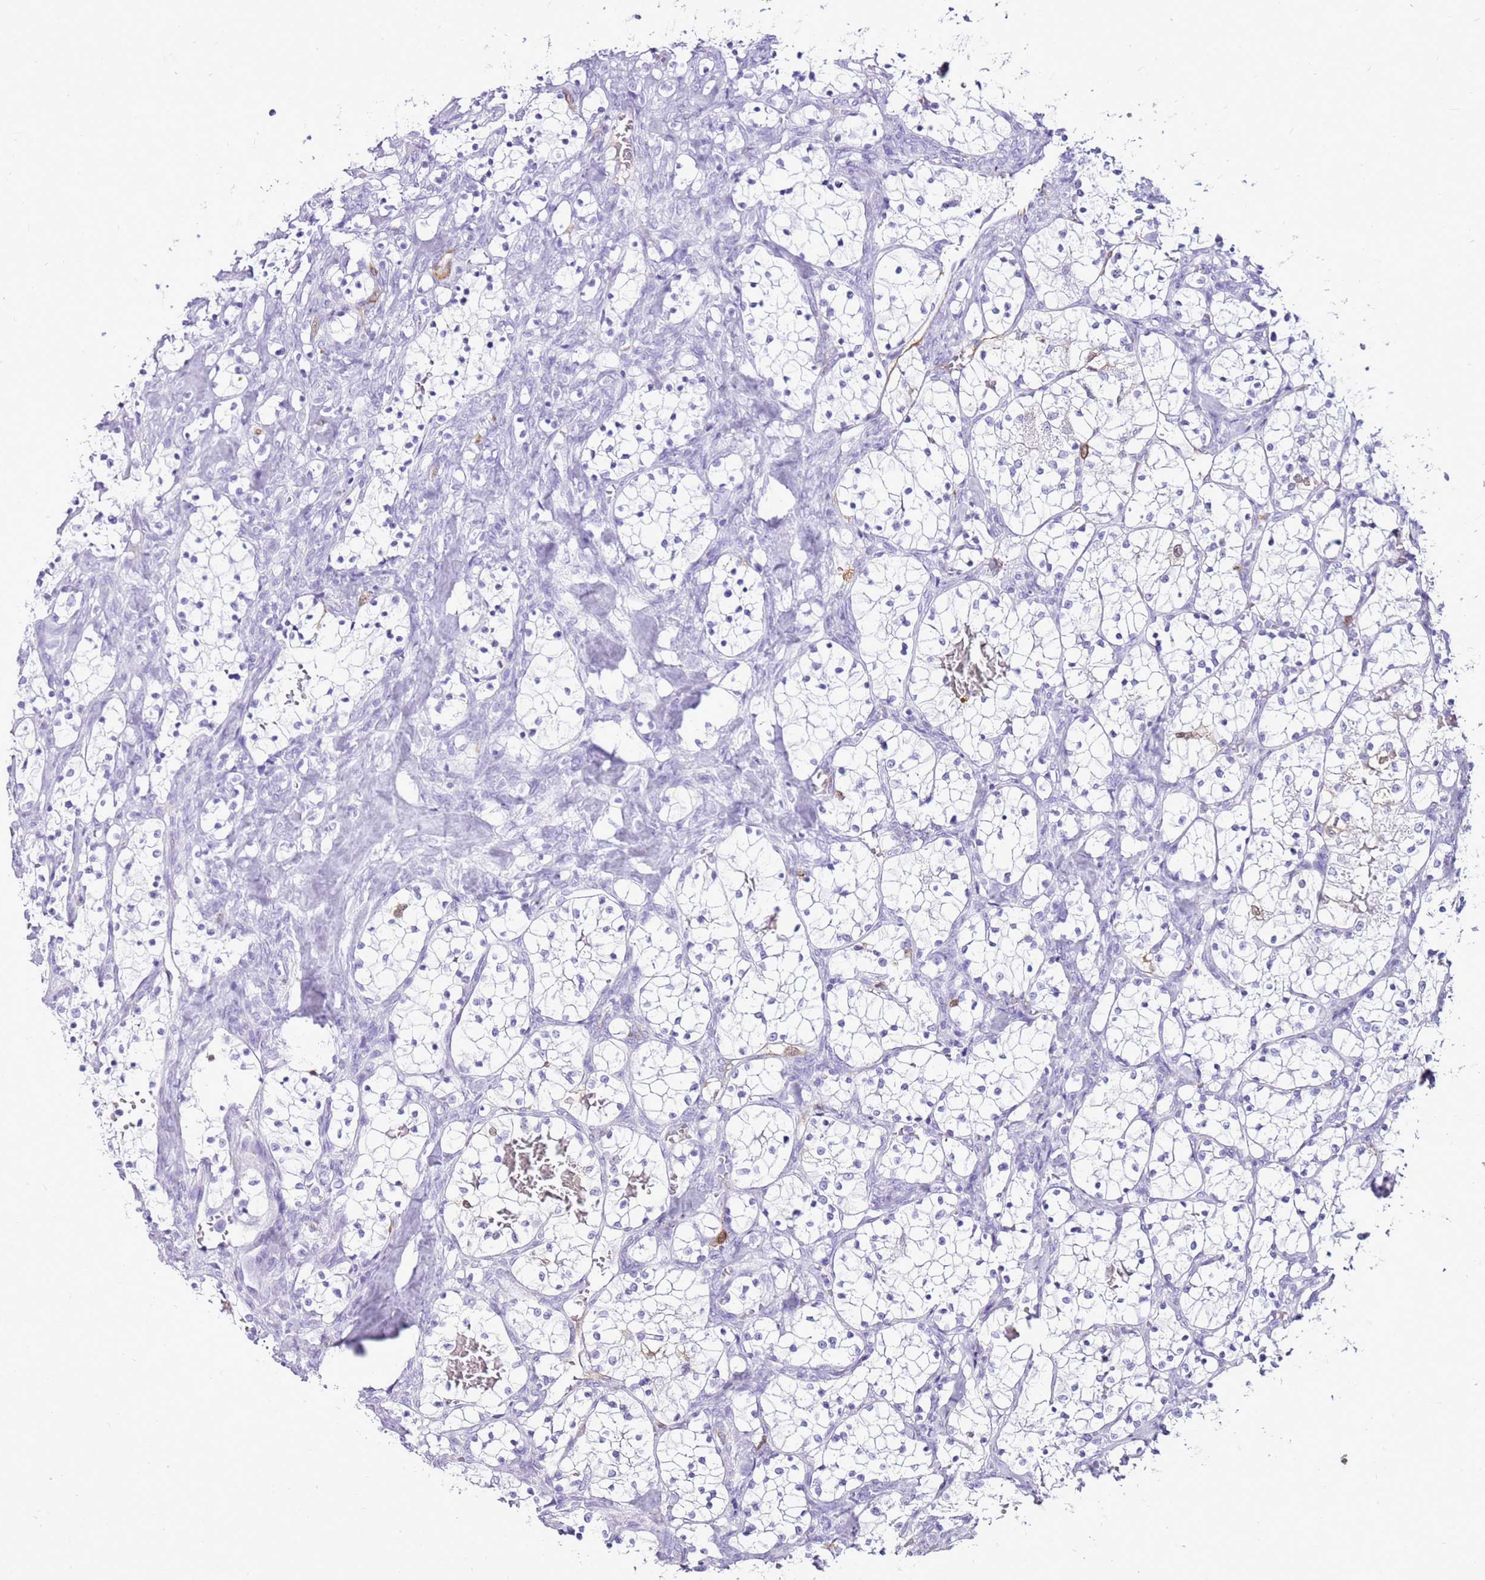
{"staining": {"intensity": "negative", "quantity": "none", "location": "none"}, "tissue": "renal cancer", "cell_type": "Tumor cells", "image_type": "cancer", "snomed": [{"axis": "morphology", "description": "Adenocarcinoma, NOS"}, {"axis": "topography", "description": "Kidney"}], "caption": "The immunohistochemistry (IHC) histopathology image has no significant staining in tumor cells of adenocarcinoma (renal) tissue.", "gene": "SPC25", "patient": {"sex": "female", "age": 69}}